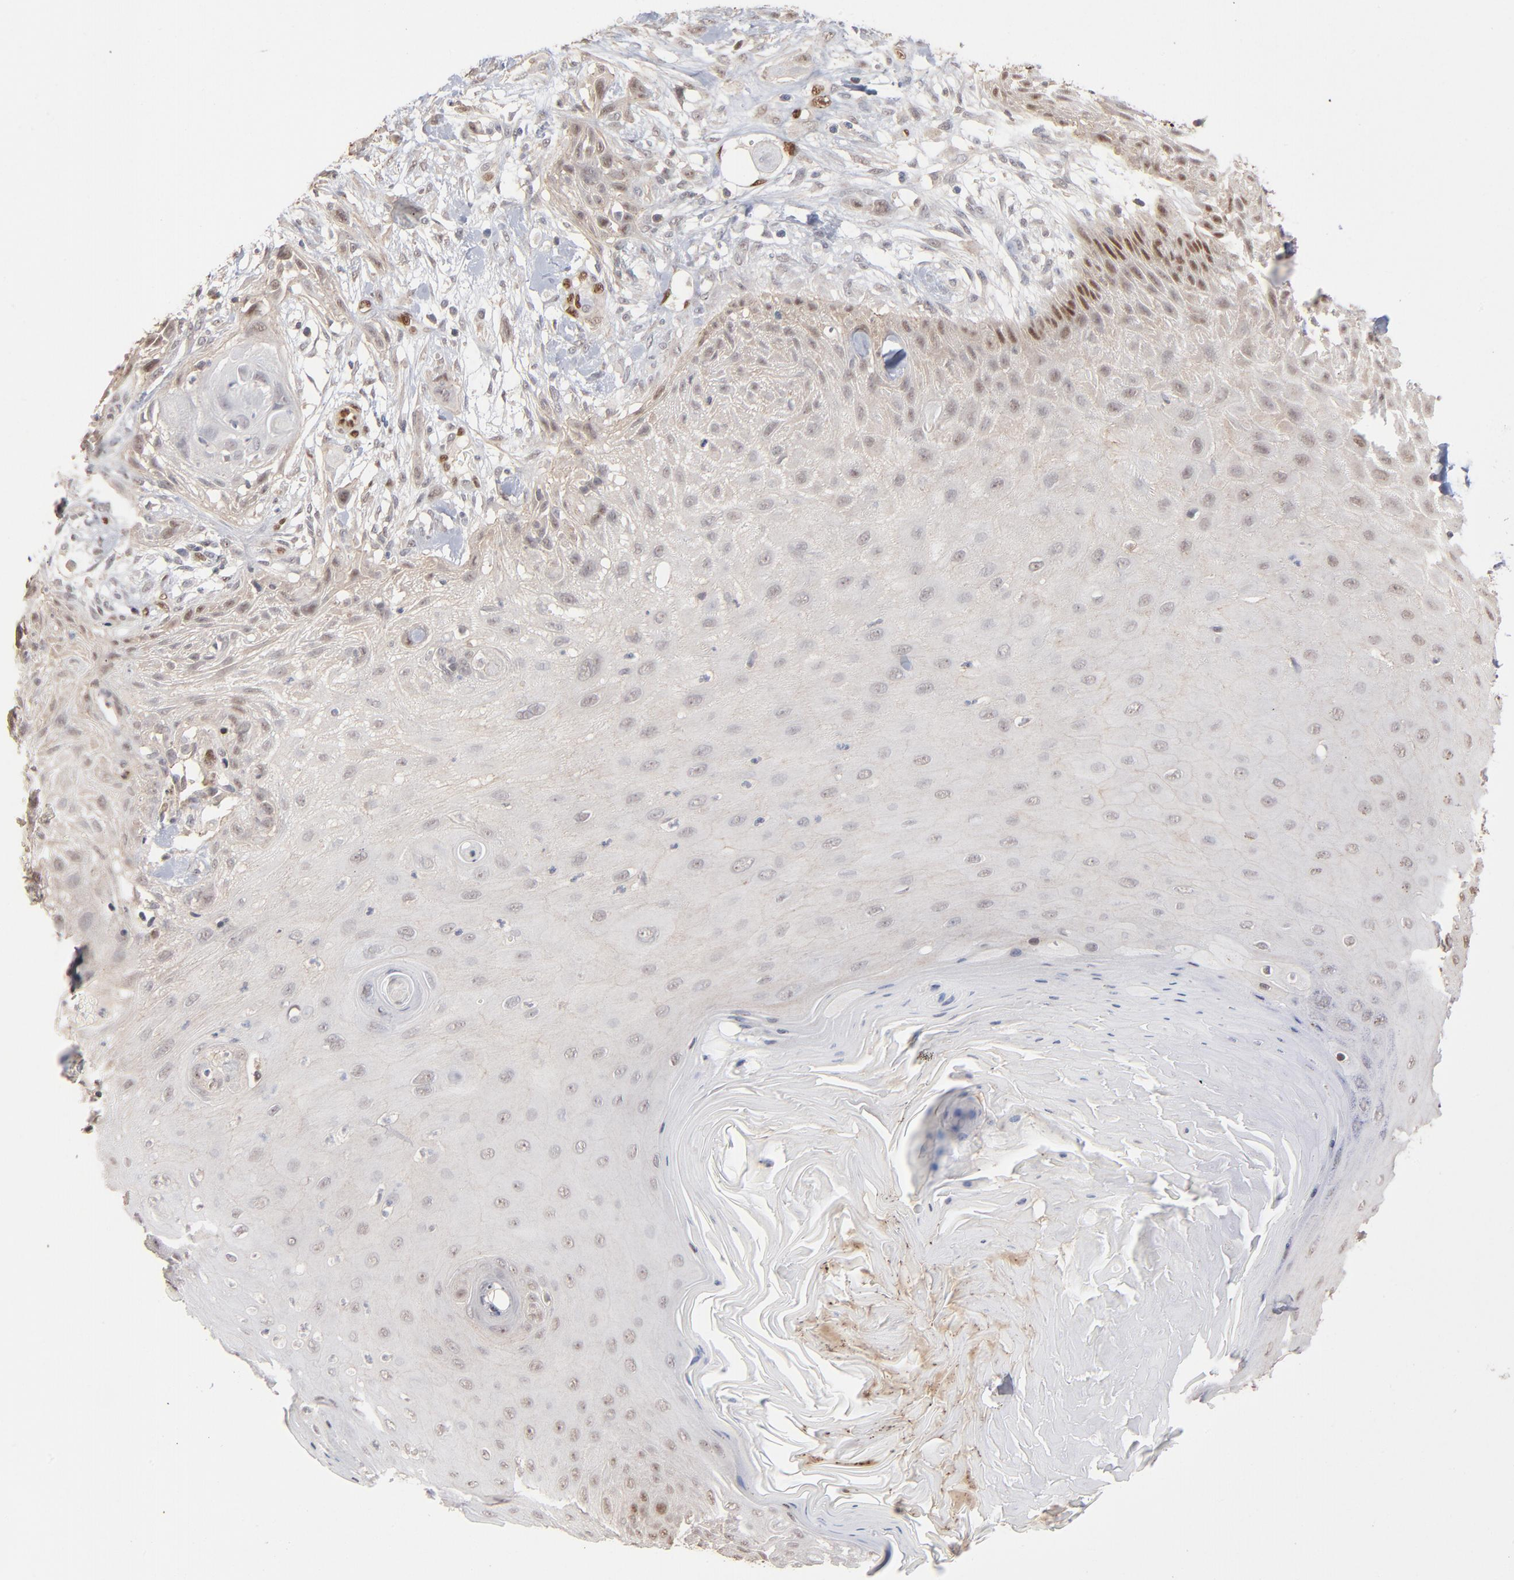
{"staining": {"intensity": "weak", "quantity": "<25%", "location": "nuclear"}, "tissue": "skin cancer", "cell_type": "Tumor cells", "image_type": "cancer", "snomed": [{"axis": "morphology", "description": "Normal tissue, NOS"}, {"axis": "morphology", "description": "Squamous cell carcinoma, NOS"}, {"axis": "topography", "description": "Skin"}], "caption": "High magnification brightfield microscopy of skin cancer (squamous cell carcinoma) stained with DAB (3,3'-diaminobenzidine) (brown) and counterstained with hematoxylin (blue): tumor cells show no significant positivity.", "gene": "NFIB", "patient": {"sex": "female", "age": 59}}